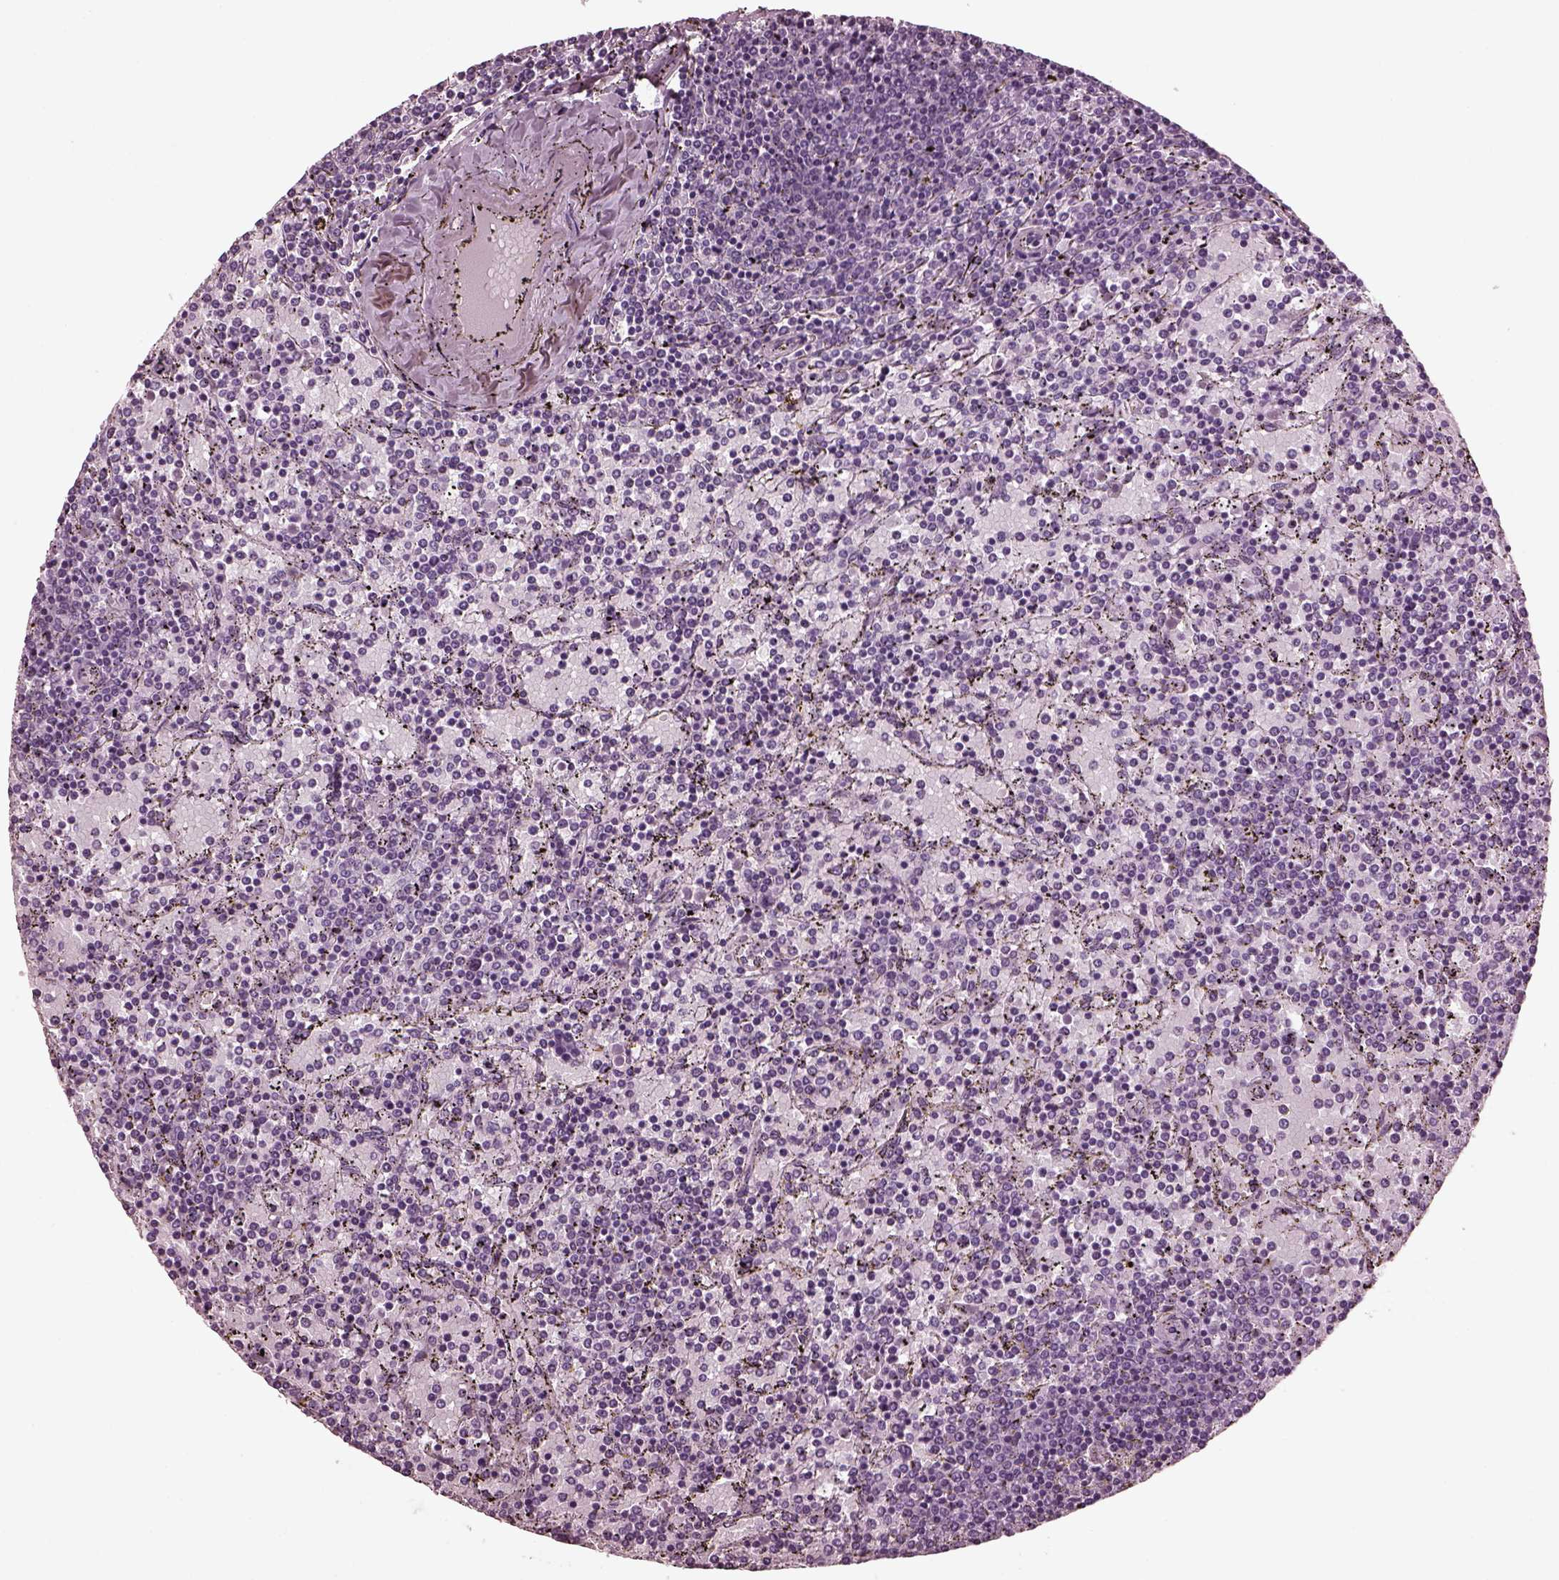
{"staining": {"intensity": "negative", "quantity": "none", "location": "none"}, "tissue": "lymphoma", "cell_type": "Tumor cells", "image_type": "cancer", "snomed": [{"axis": "morphology", "description": "Malignant lymphoma, non-Hodgkin's type, Low grade"}, {"axis": "topography", "description": "Spleen"}], "caption": "This is an immunohistochemistry micrograph of lymphoma. There is no staining in tumor cells.", "gene": "MIB2", "patient": {"sex": "female", "age": 77}}